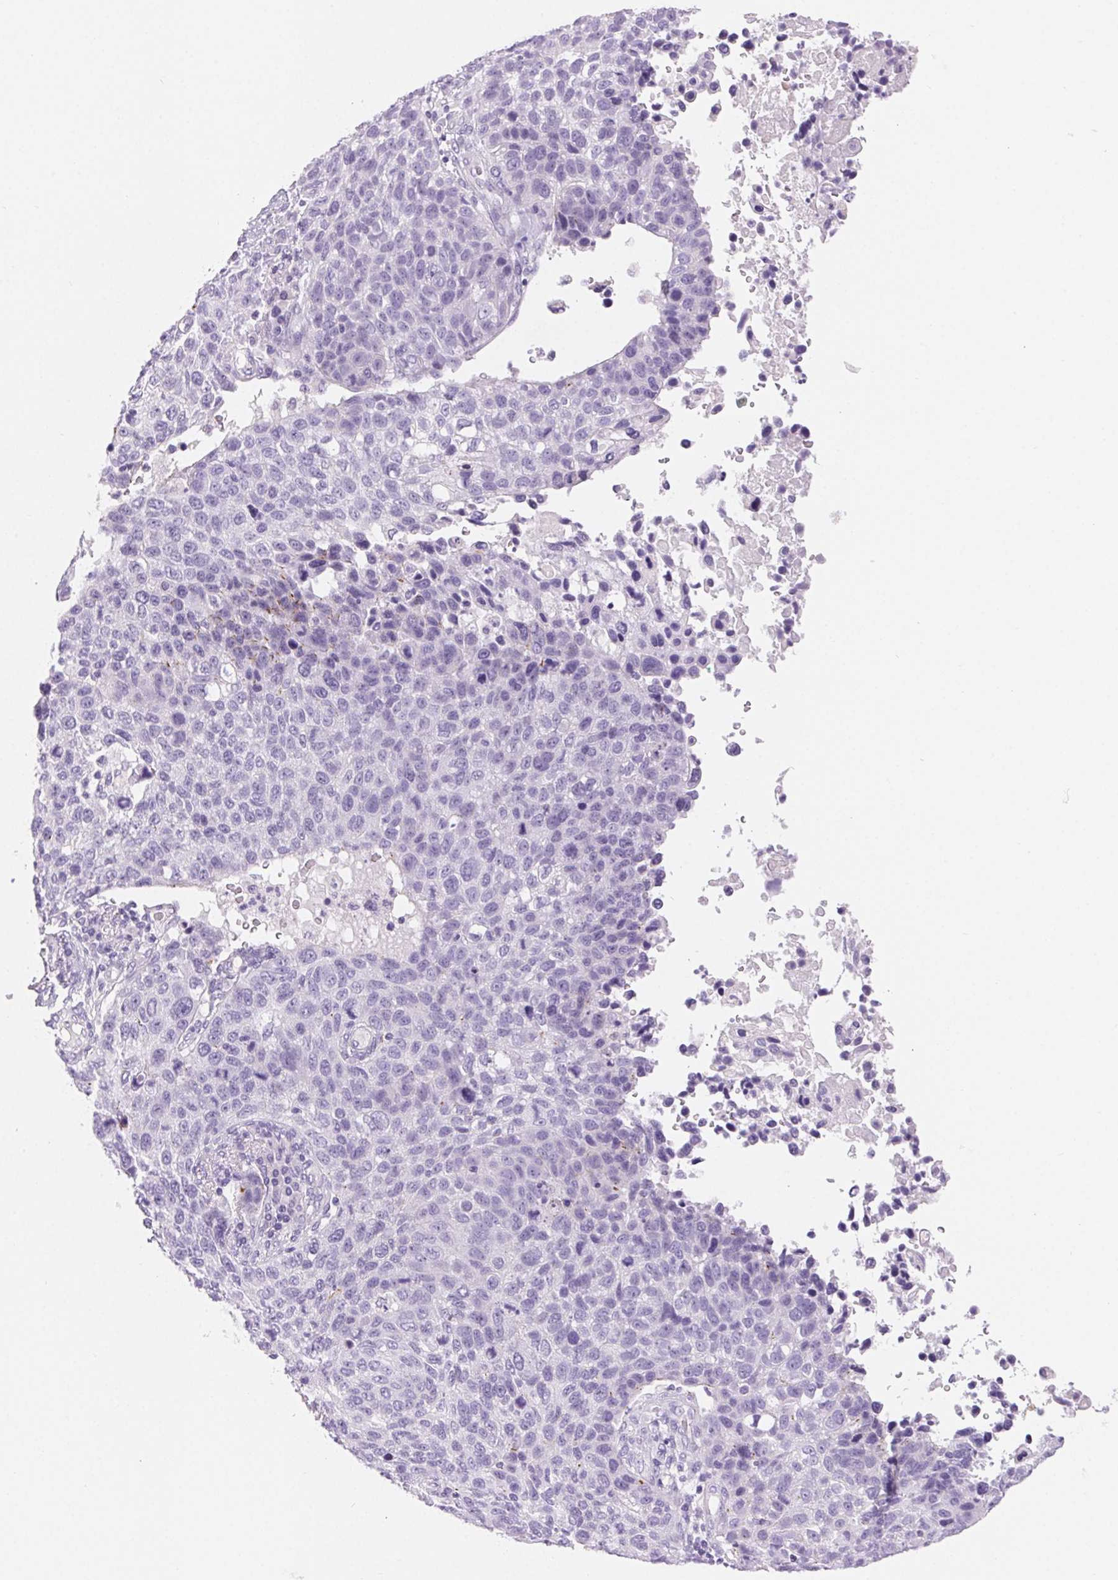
{"staining": {"intensity": "negative", "quantity": "none", "location": "none"}, "tissue": "lung cancer", "cell_type": "Tumor cells", "image_type": "cancer", "snomed": [{"axis": "morphology", "description": "Squamous cell carcinoma, NOS"}, {"axis": "topography", "description": "Lymph node"}, {"axis": "topography", "description": "Lung"}], "caption": "DAB immunohistochemical staining of lung cancer (squamous cell carcinoma) displays no significant positivity in tumor cells.", "gene": "CLDN16", "patient": {"sex": "male", "age": 61}}